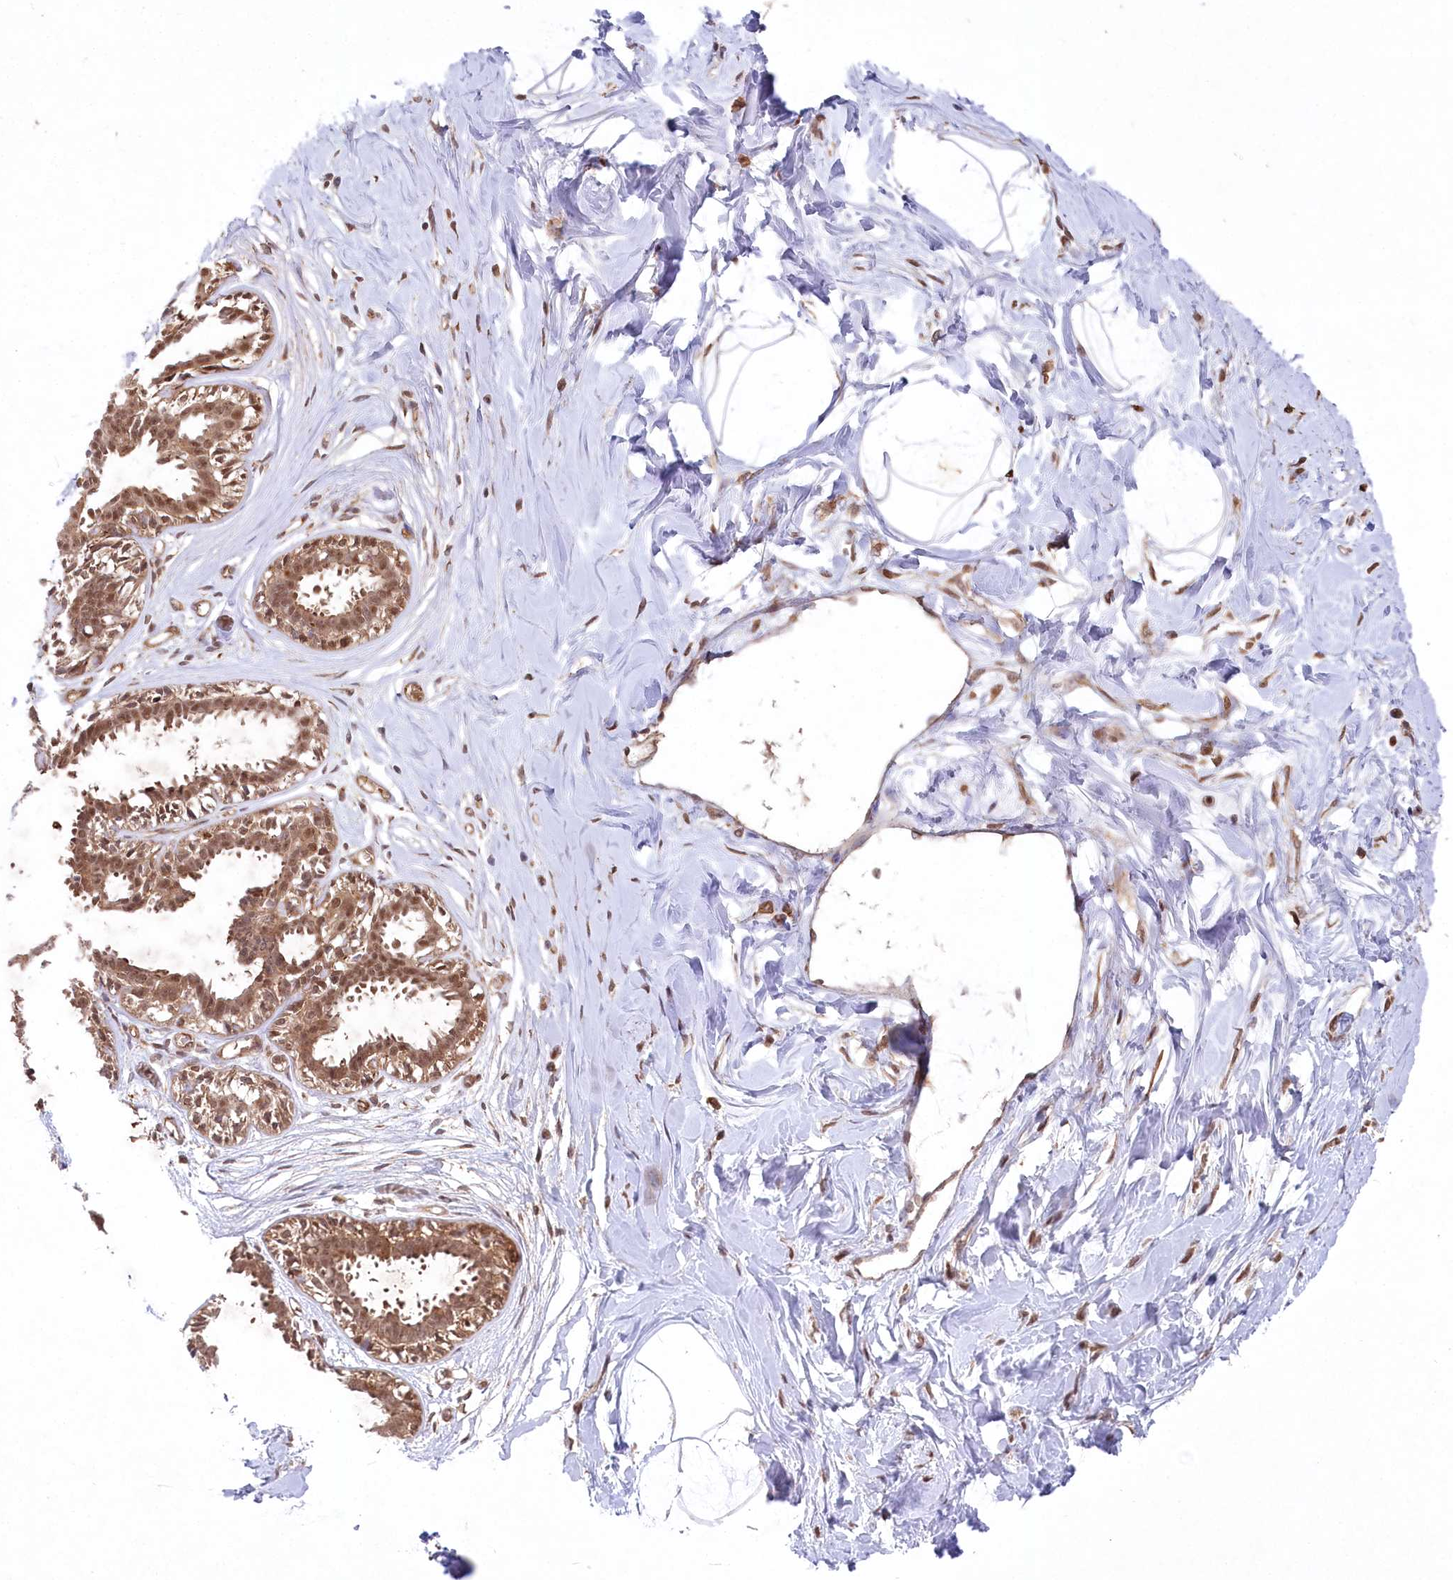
{"staining": {"intensity": "moderate", "quantity": ">75%", "location": "cytoplasmic/membranous,nuclear"}, "tissue": "breast", "cell_type": "Adipocytes", "image_type": "normal", "snomed": [{"axis": "morphology", "description": "Normal tissue, NOS"}, {"axis": "topography", "description": "Breast"}], "caption": "This is a photomicrograph of immunohistochemistry (IHC) staining of normal breast, which shows moderate positivity in the cytoplasmic/membranous,nuclear of adipocytes.", "gene": "PSMA1", "patient": {"sex": "female", "age": 45}}